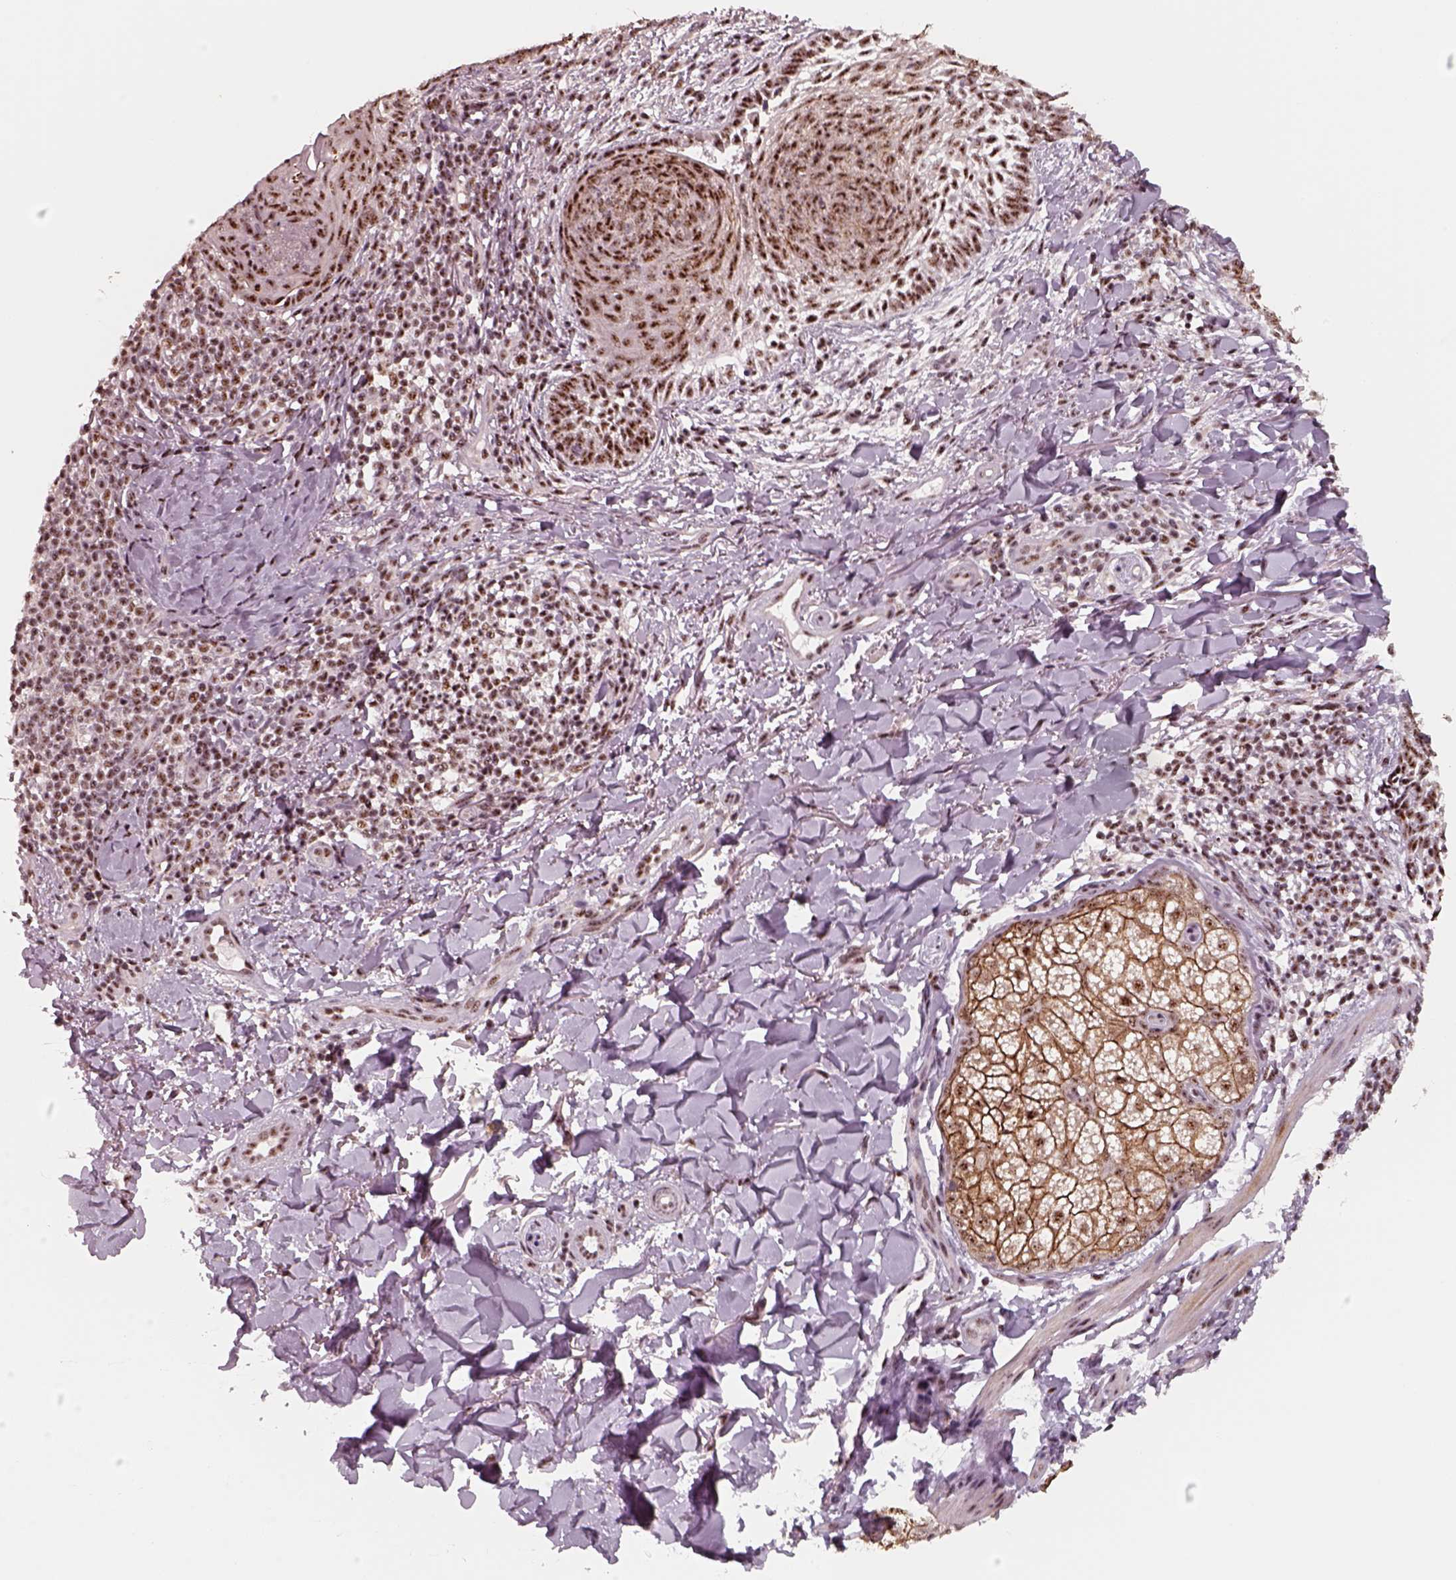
{"staining": {"intensity": "strong", "quantity": ">75%", "location": "nuclear"}, "tissue": "skin cancer", "cell_type": "Tumor cells", "image_type": "cancer", "snomed": [{"axis": "morphology", "description": "Normal tissue, NOS"}, {"axis": "morphology", "description": "Basal cell carcinoma"}, {"axis": "topography", "description": "Skin"}], "caption": "This is an image of immunohistochemistry (IHC) staining of basal cell carcinoma (skin), which shows strong positivity in the nuclear of tumor cells.", "gene": "ATXN7L3", "patient": {"sex": "male", "age": 46}}